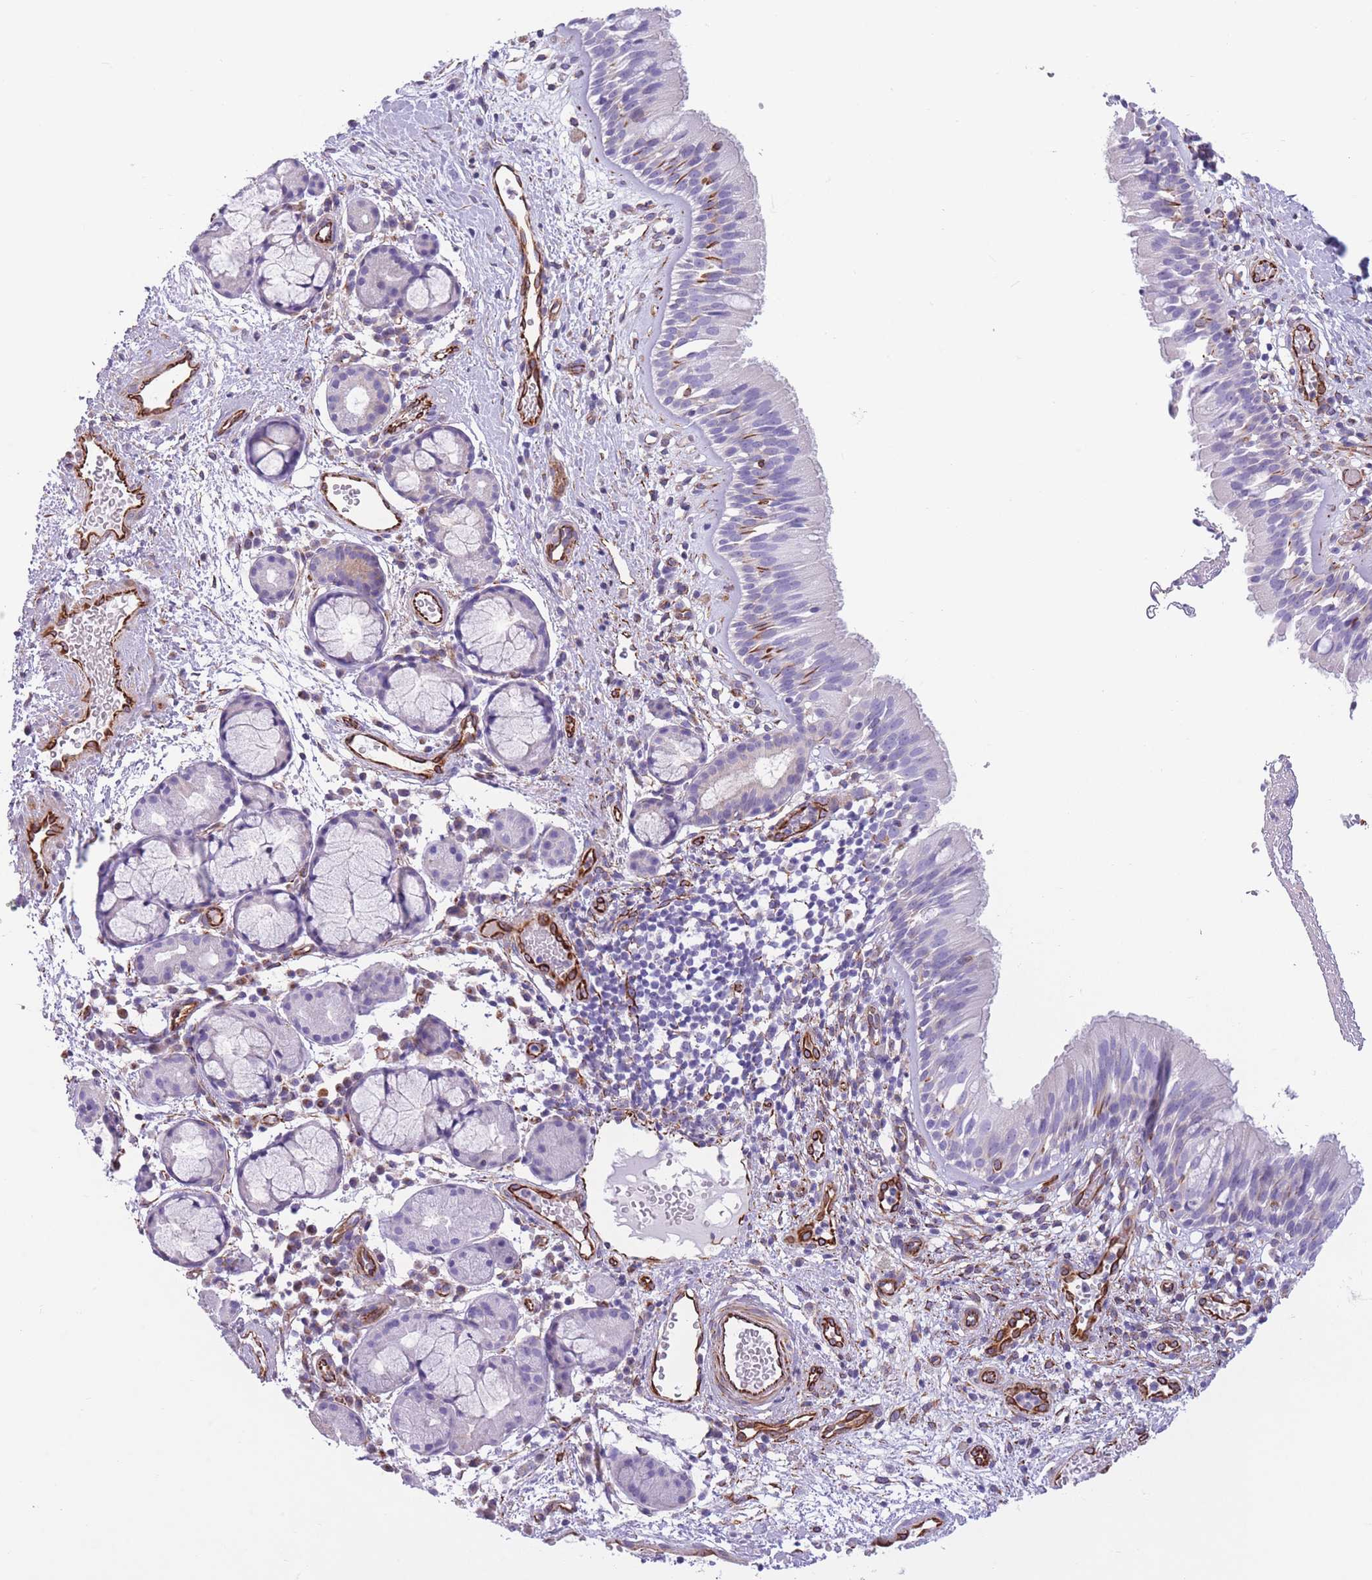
{"staining": {"intensity": "negative", "quantity": "none", "location": "none"}, "tissue": "nasopharynx", "cell_type": "Respiratory epithelial cells", "image_type": "normal", "snomed": [{"axis": "morphology", "description": "Normal tissue, NOS"}, {"axis": "topography", "description": "Nasopharynx"}], "caption": "The histopathology image reveals no staining of respiratory epithelial cells in normal nasopharynx.", "gene": "ATP5MF", "patient": {"sex": "male", "age": 65}}